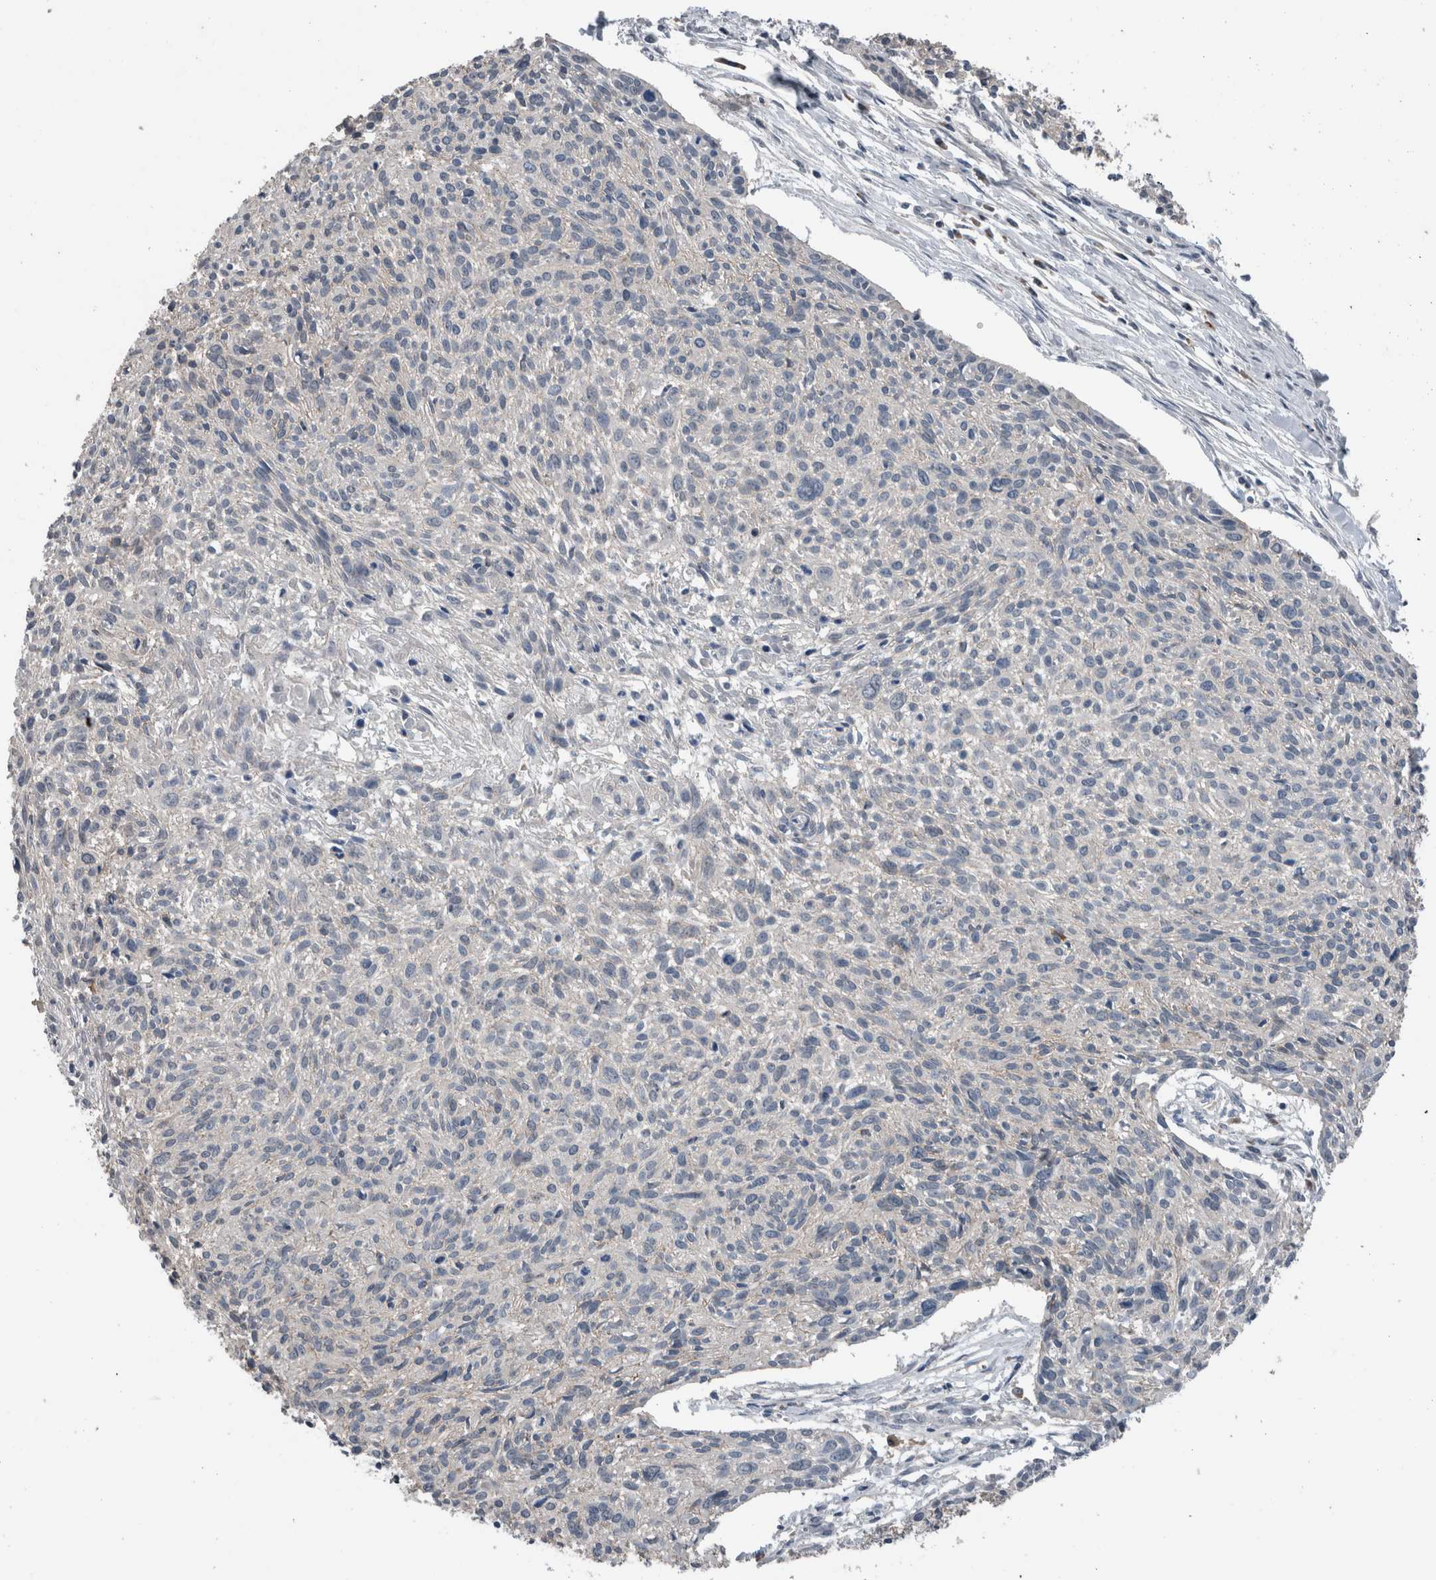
{"staining": {"intensity": "negative", "quantity": "none", "location": "none"}, "tissue": "cervical cancer", "cell_type": "Tumor cells", "image_type": "cancer", "snomed": [{"axis": "morphology", "description": "Squamous cell carcinoma, NOS"}, {"axis": "topography", "description": "Cervix"}], "caption": "An IHC micrograph of cervical squamous cell carcinoma is shown. There is no staining in tumor cells of cervical squamous cell carcinoma.", "gene": "CRNN", "patient": {"sex": "female", "age": 51}}